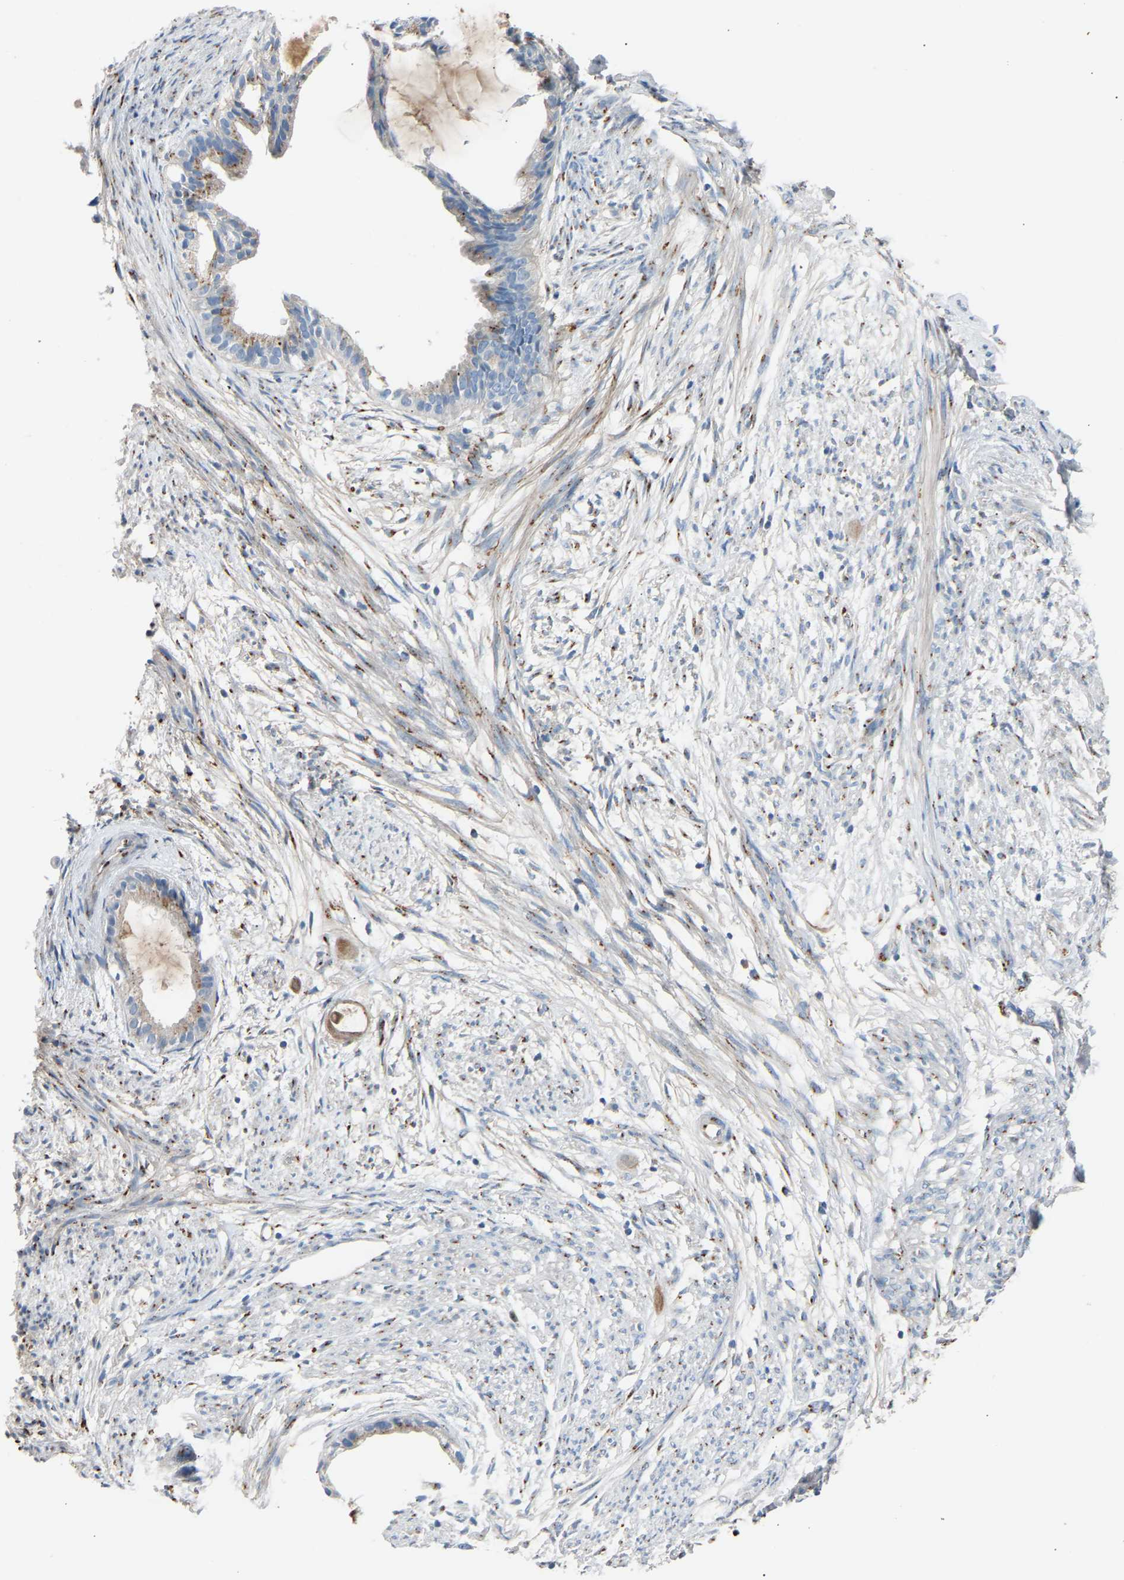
{"staining": {"intensity": "moderate", "quantity": ">75%", "location": "cytoplasmic/membranous"}, "tissue": "cervical cancer", "cell_type": "Tumor cells", "image_type": "cancer", "snomed": [{"axis": "morphology", "description": "Normal tissue, NOS"}, {"axis": "morphology", "description": "Adenocarcinoma, NOS"}, {"axis": "topography", "description": "Cervix"}, {"axis": "topography", "description": "Endometrium"}], "caption": "Cervical cancer stained with immunohistochemistry (IHC) shows moderate cytoplasmic/membranous positivity in about >75% of tumor cells.", "gene": "CYREN", "patient": {"sex": "female", "age": 86}}